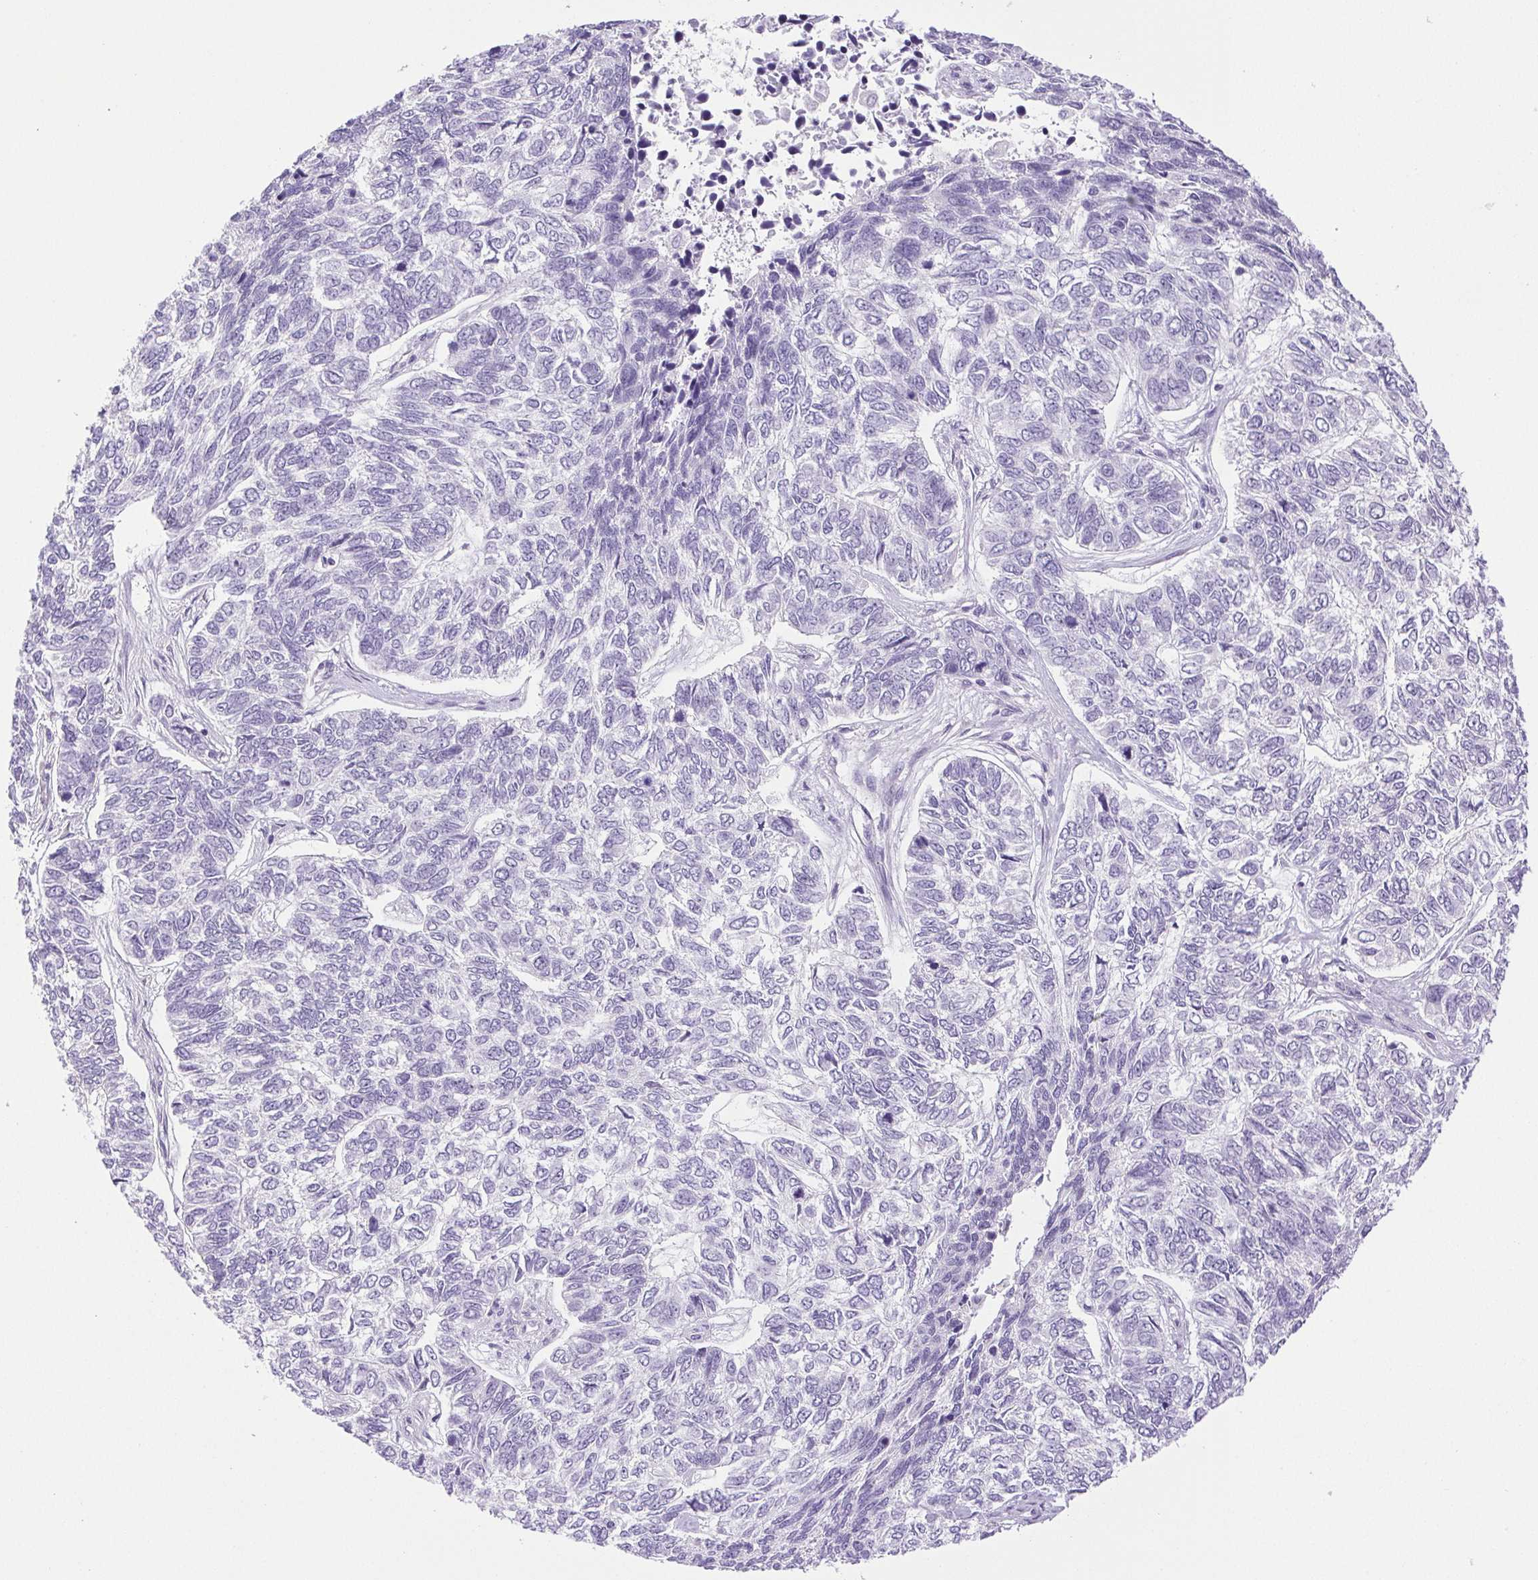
{"staining": {"intensity": "negative", "quantity": "none", "location": "none"}, "tissue": "skin cancer", "cell_type": "Tumor cells", "image_type": "cancer", "snomed": [{"axis": "morphology", "description": "Basal cell carcinoma"}, {"axis": "topography", "description": "Skin"}], "caption": "The micrograph displays no significant staining in tumor cells of basal cell carcinoma (skin). (Stains: DAB IHC with hematoxylin counter stain, Microscopy: brightfield microscopy at high magnification).", "gene": "PAPPA2", "patient": {"sex": "female", "age": 65}}